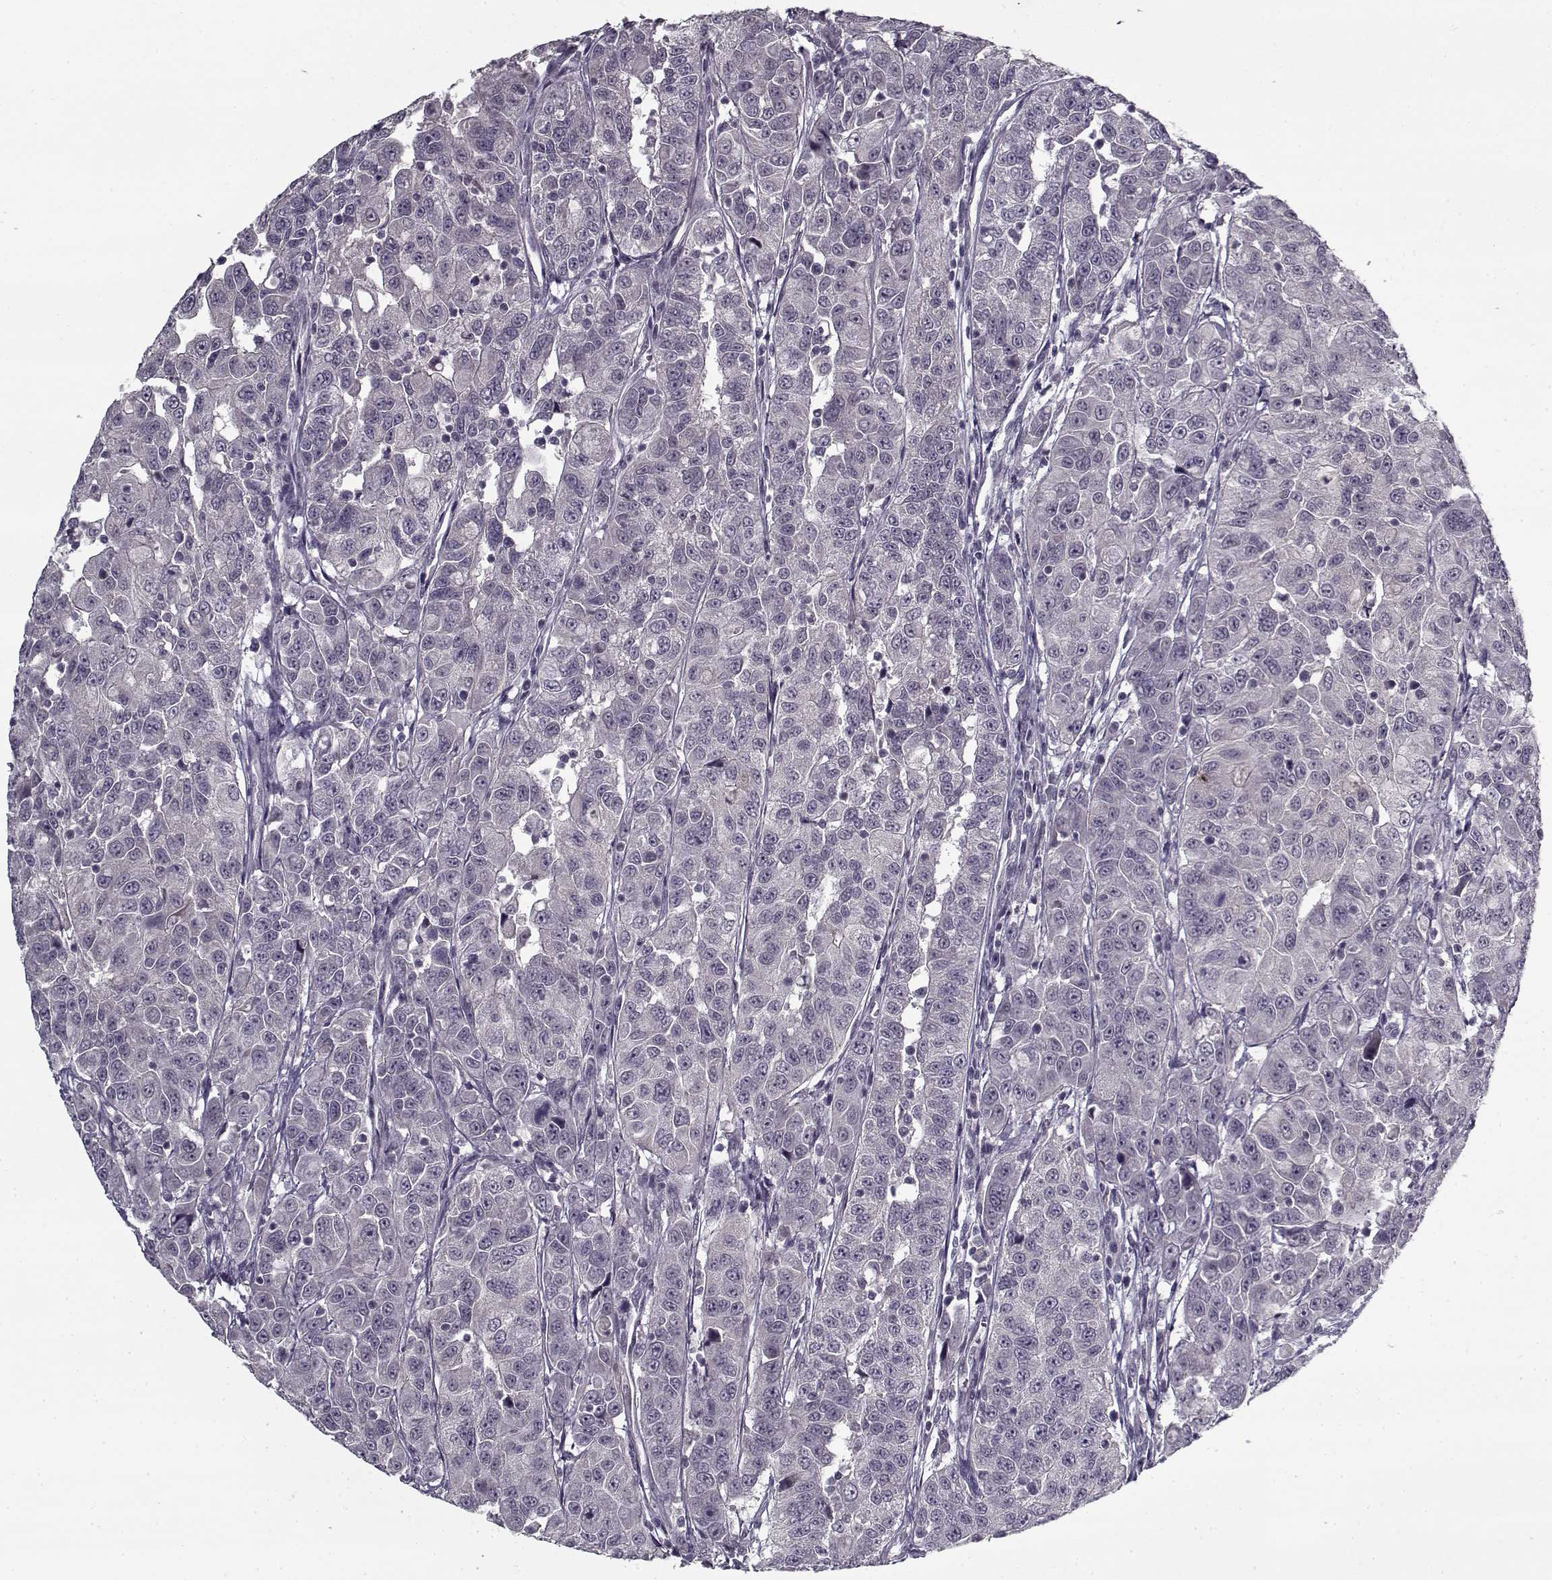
{"staining": {"intensity": "negative", "quantity": "none", "location": "none"}, "tissue": "urothelial cancer", "cell_type": "Tumor cells", "image_type": "cancer", "snomed": [{"axis": "morphology", "description": "Urothelial carcinoma, NOS"}, {"axis": "morphology", "description": "Urothelial carcinoma, High grade"}, {"axis": "topography", "description": "Urinary bladder"}], "caption": "A photomicrograph of human transitional cell carcinoma is negative for staining in tumor cells.", "gene": "LAMA2", "patient": {"sex": "female", "age": 73}}